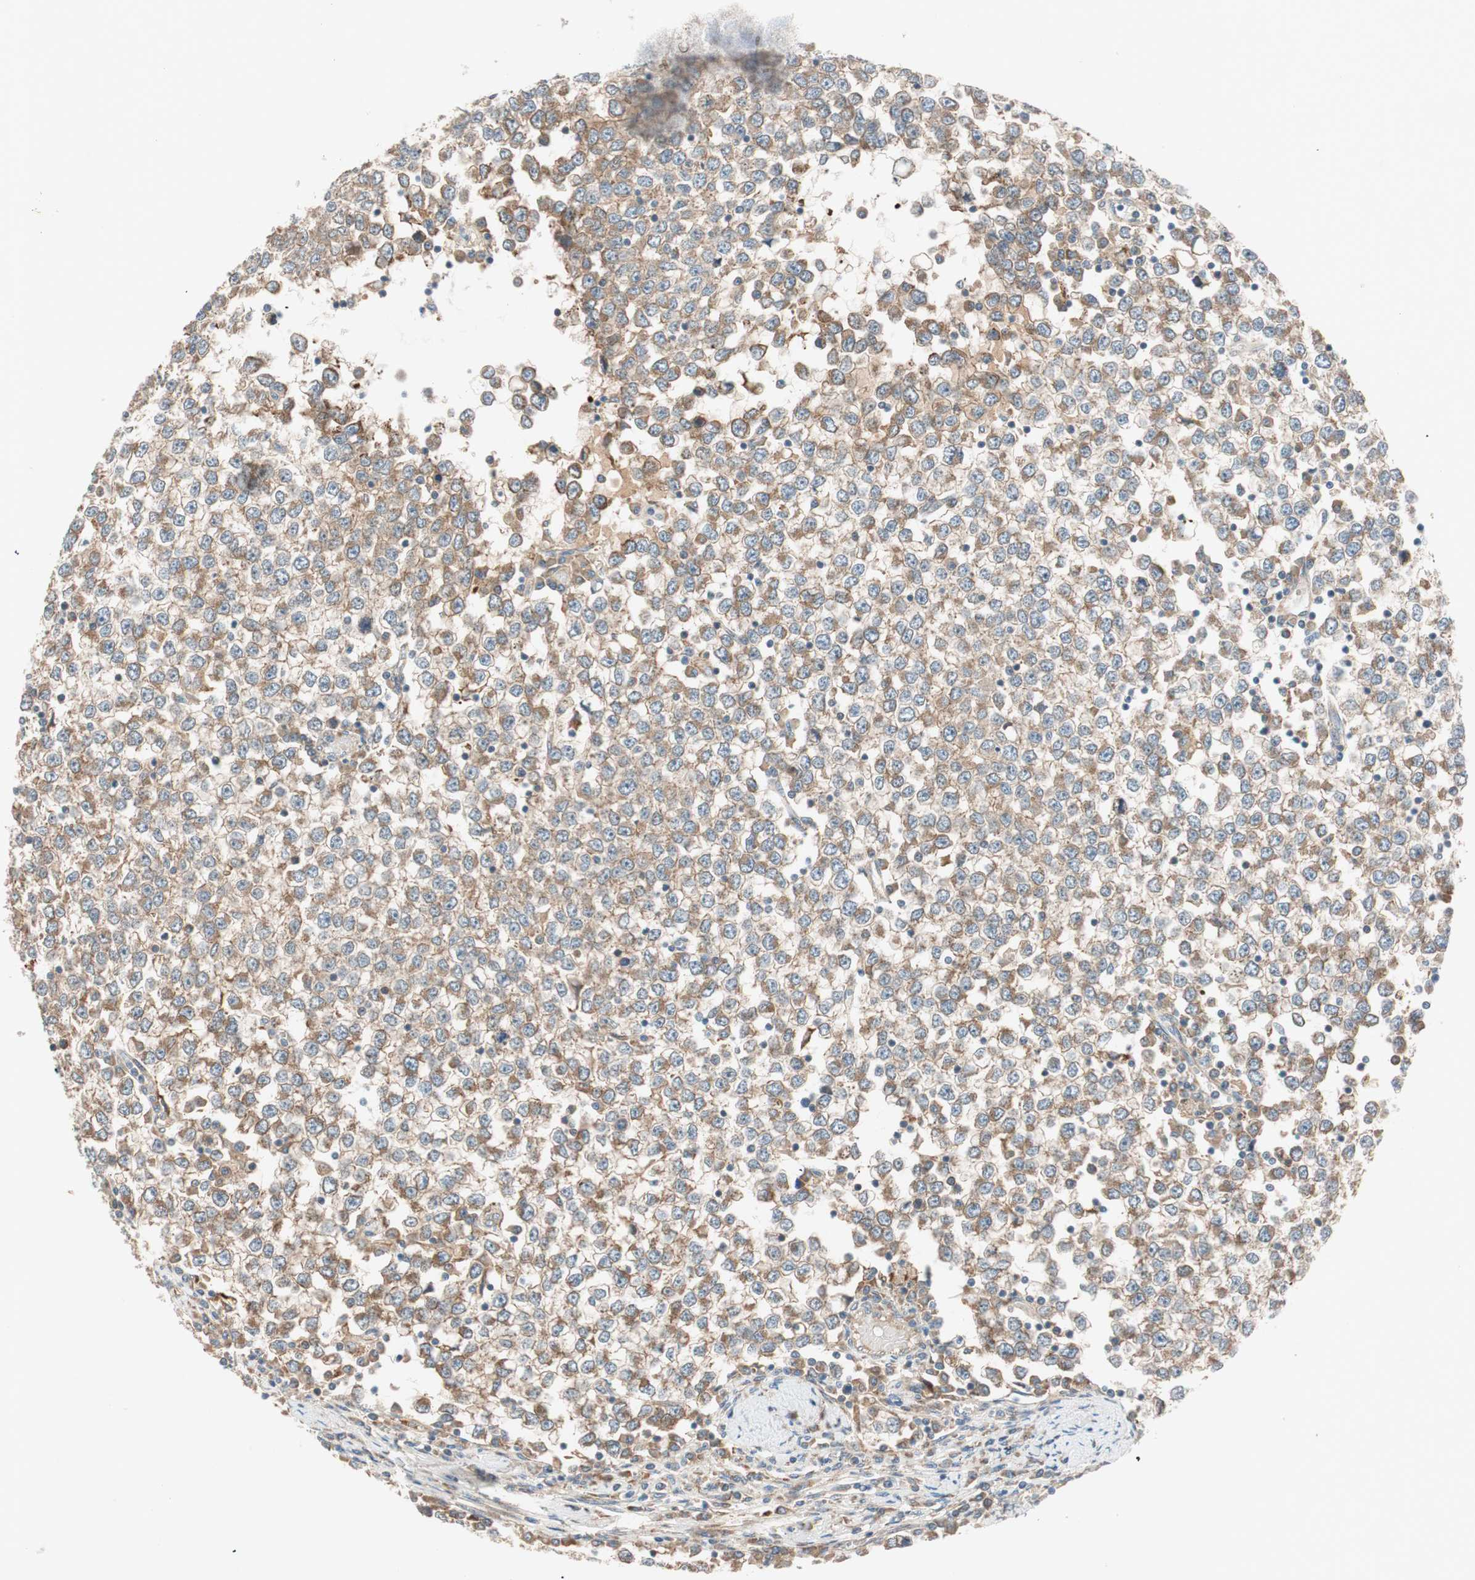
{"staining": {"intensity": "weak", "quantity": ">75%", "location": "cytoplasmic/membranous"}, "tissue": "testis cancer", "cell_type": "Tumor cells", "image_type": "cancer", "snomed": [{"axis": "morphology", "description": "Seminoma, NOS"}, {"axis": "topography", "description": "Testis"}], "caption": "Weak cytoplasmic/membranous protein positivity is present in approximately >75% of tumor cells in testis cancer.", "gene": "ABI1", "patient": {"sex": "male", "age": 65}}